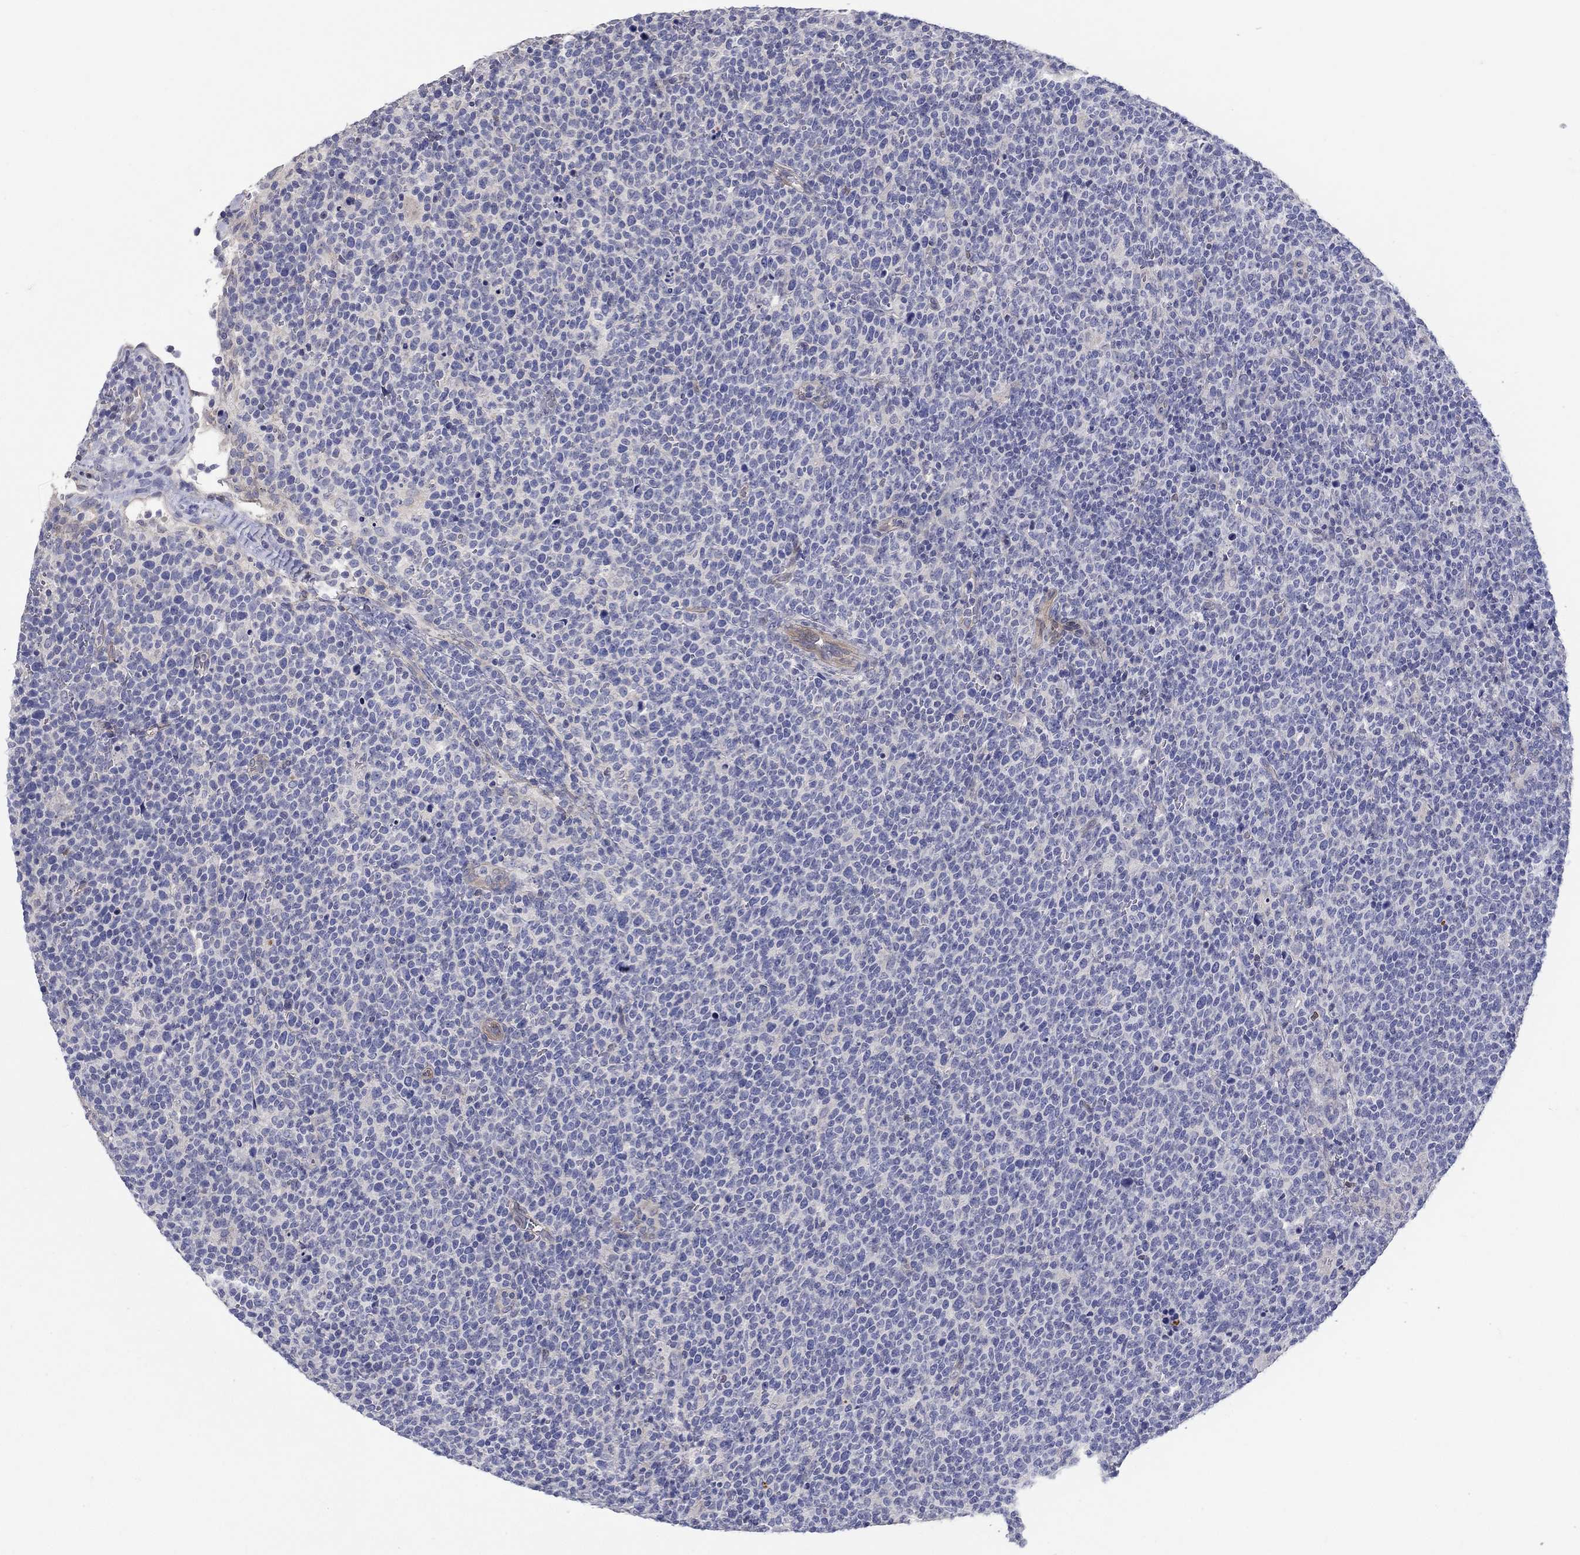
{"staining": {"intensity": "negative", "quantity": "none", "location": "none"}, "tissue": "lymphoma", "cell_type": "Tumor cells", "image_type": "cancer", "snomed": [{"axis": "morphology", "description": "Malignant lymphoma, non-Hodgkin's type, High grade"}, {"axis": "topography", "description": "Lymph node"}], "caption": "High-grade malignant lymphoma, non-Hodgkin's type was stained to show a protein in brown. There is no significant expression in tumor cells.", "gene": "ERMP1", "patient": {"sex": "male", "age": 61}}